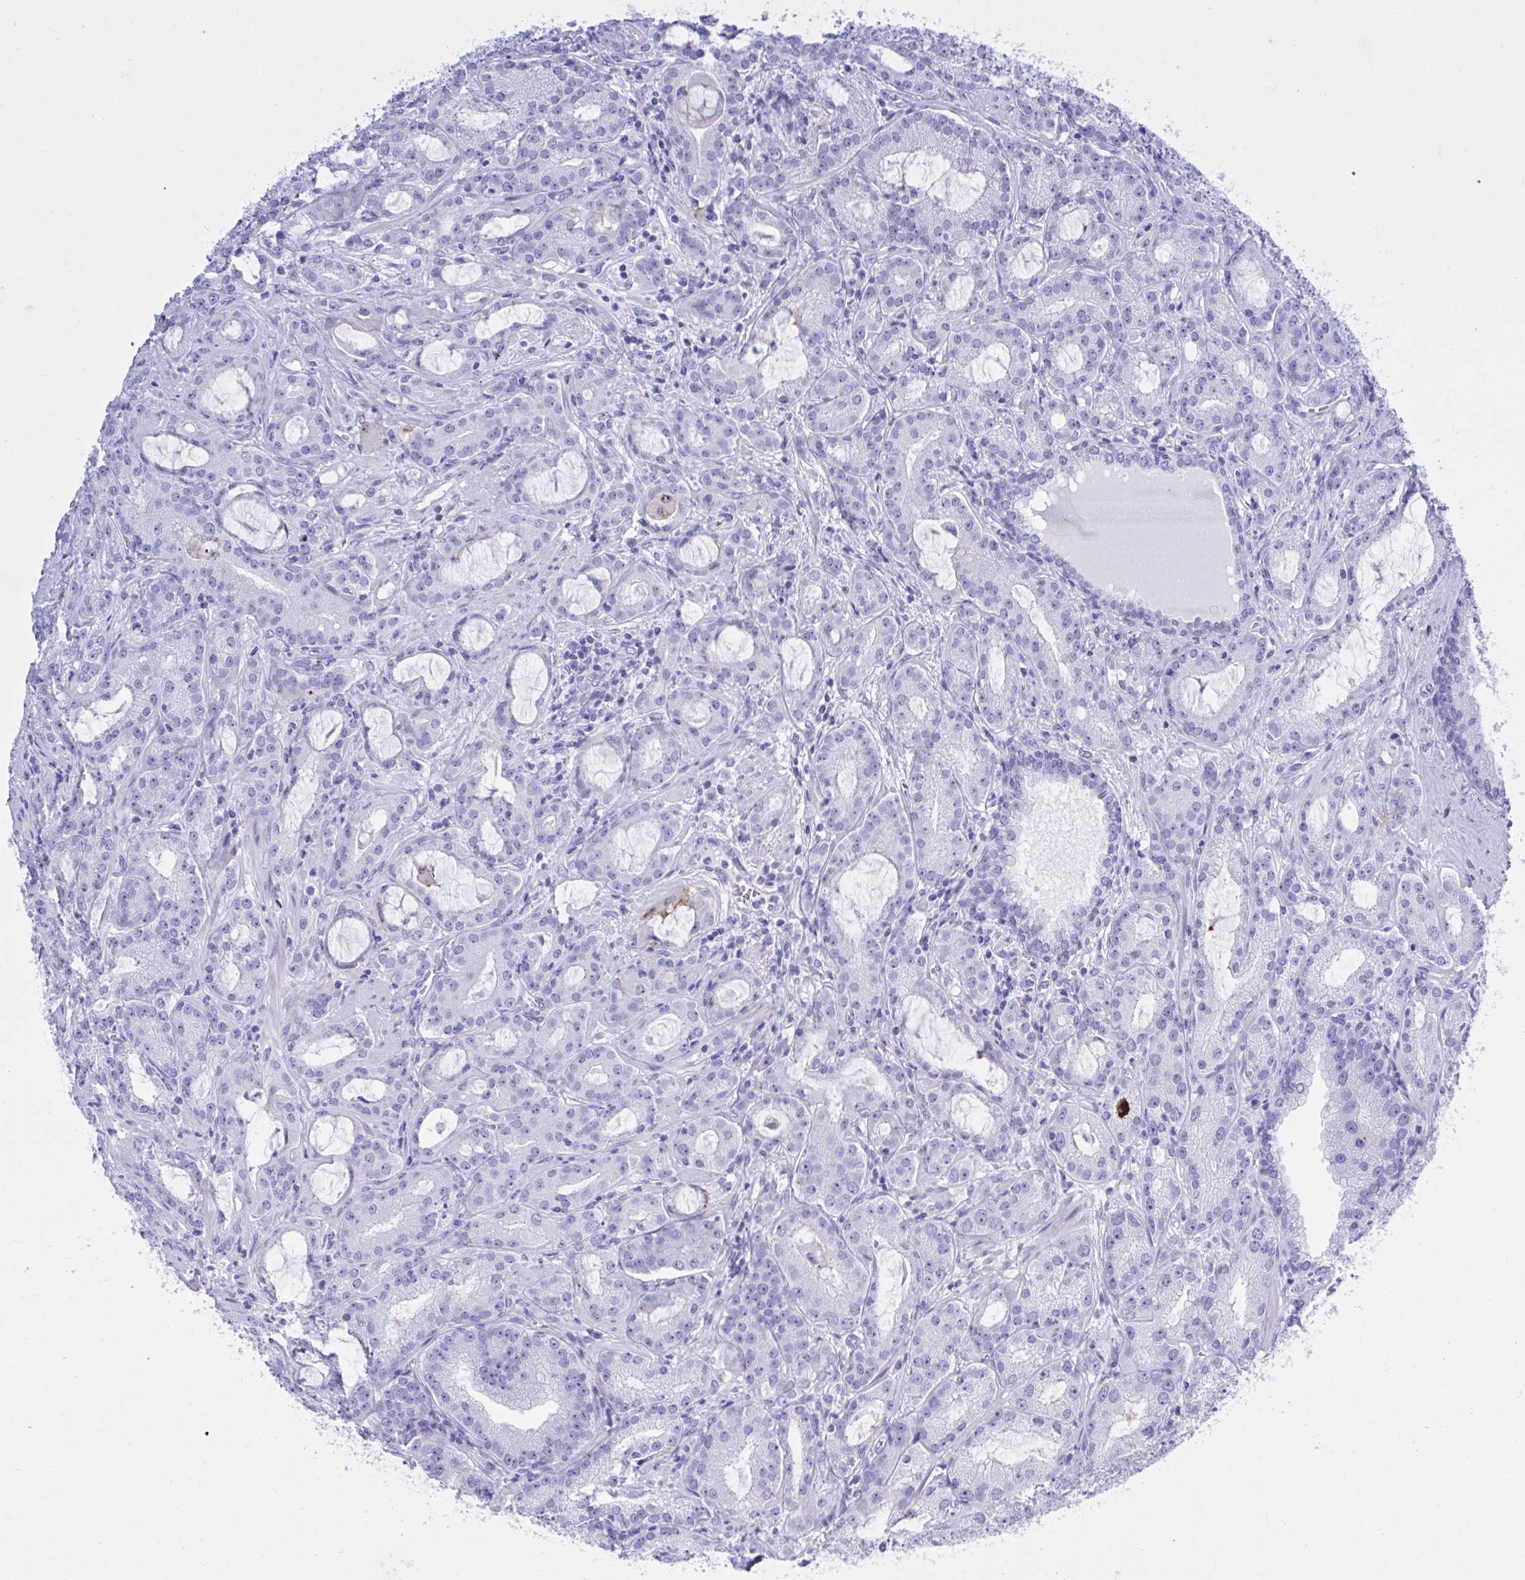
{"staining": {"intensity": "negative", "quantity": "none", "location": "none"}, "tissue": "prostate cancer", "cell_type": "Tumor cells", "image_type": "cancer", "snomed": [{"axis": "morphology", "description": "Adenocarcinoma, High grade"}, {"axis": "topography", "description": "Prostate"}], "caption": "This is an immunohistochemistry photomicrograph of human prostate cancer. There is no positivity in tumor cells.", "gene": "BEX5", "patient": {"sex": "male", "age": 65}}